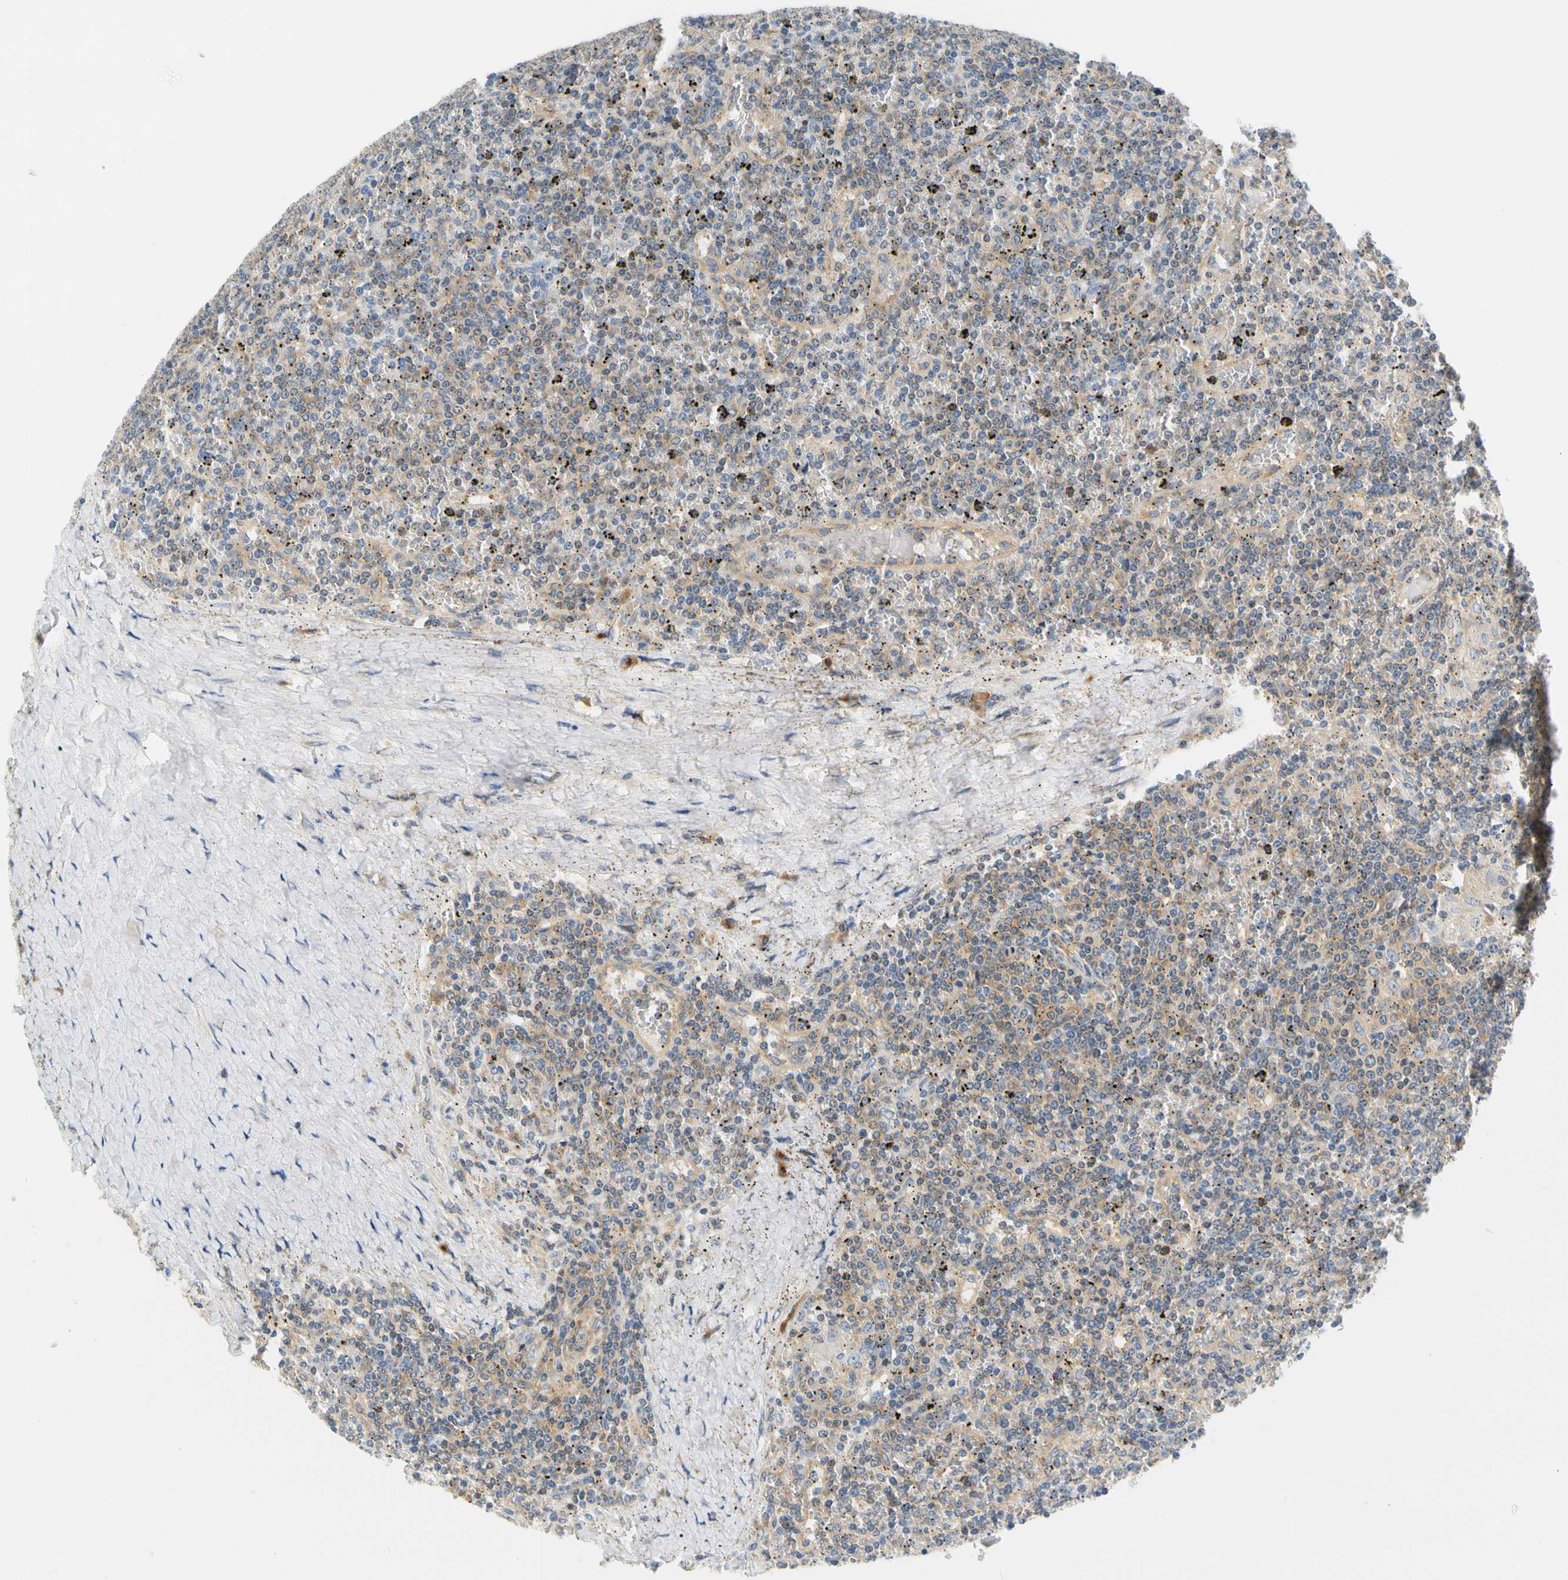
{"staining": {"intensity": "weak", "quantity": "25%-75%", "location": "cytoplasmic/membranous"}, "tissue": "lymphoma", "cell_type": "Tumor cells", "image_type": "cancer", "snomed": [{"axis": "morphology", "description": "Malignant lymphoma, non-Hodgkin's type, Low grade"}, {"axis": "topography", "description": "Spleen"}], "caption": "An immunohistochemistry (IHC) micrograph of tumor tissue is shown. Protein staining in brown labels weak cytoplasmic/membranous positivity in lymphoma within tumor cells.", "gene": "LRRC47", "patient": {"sex": "female", "age": 19}}